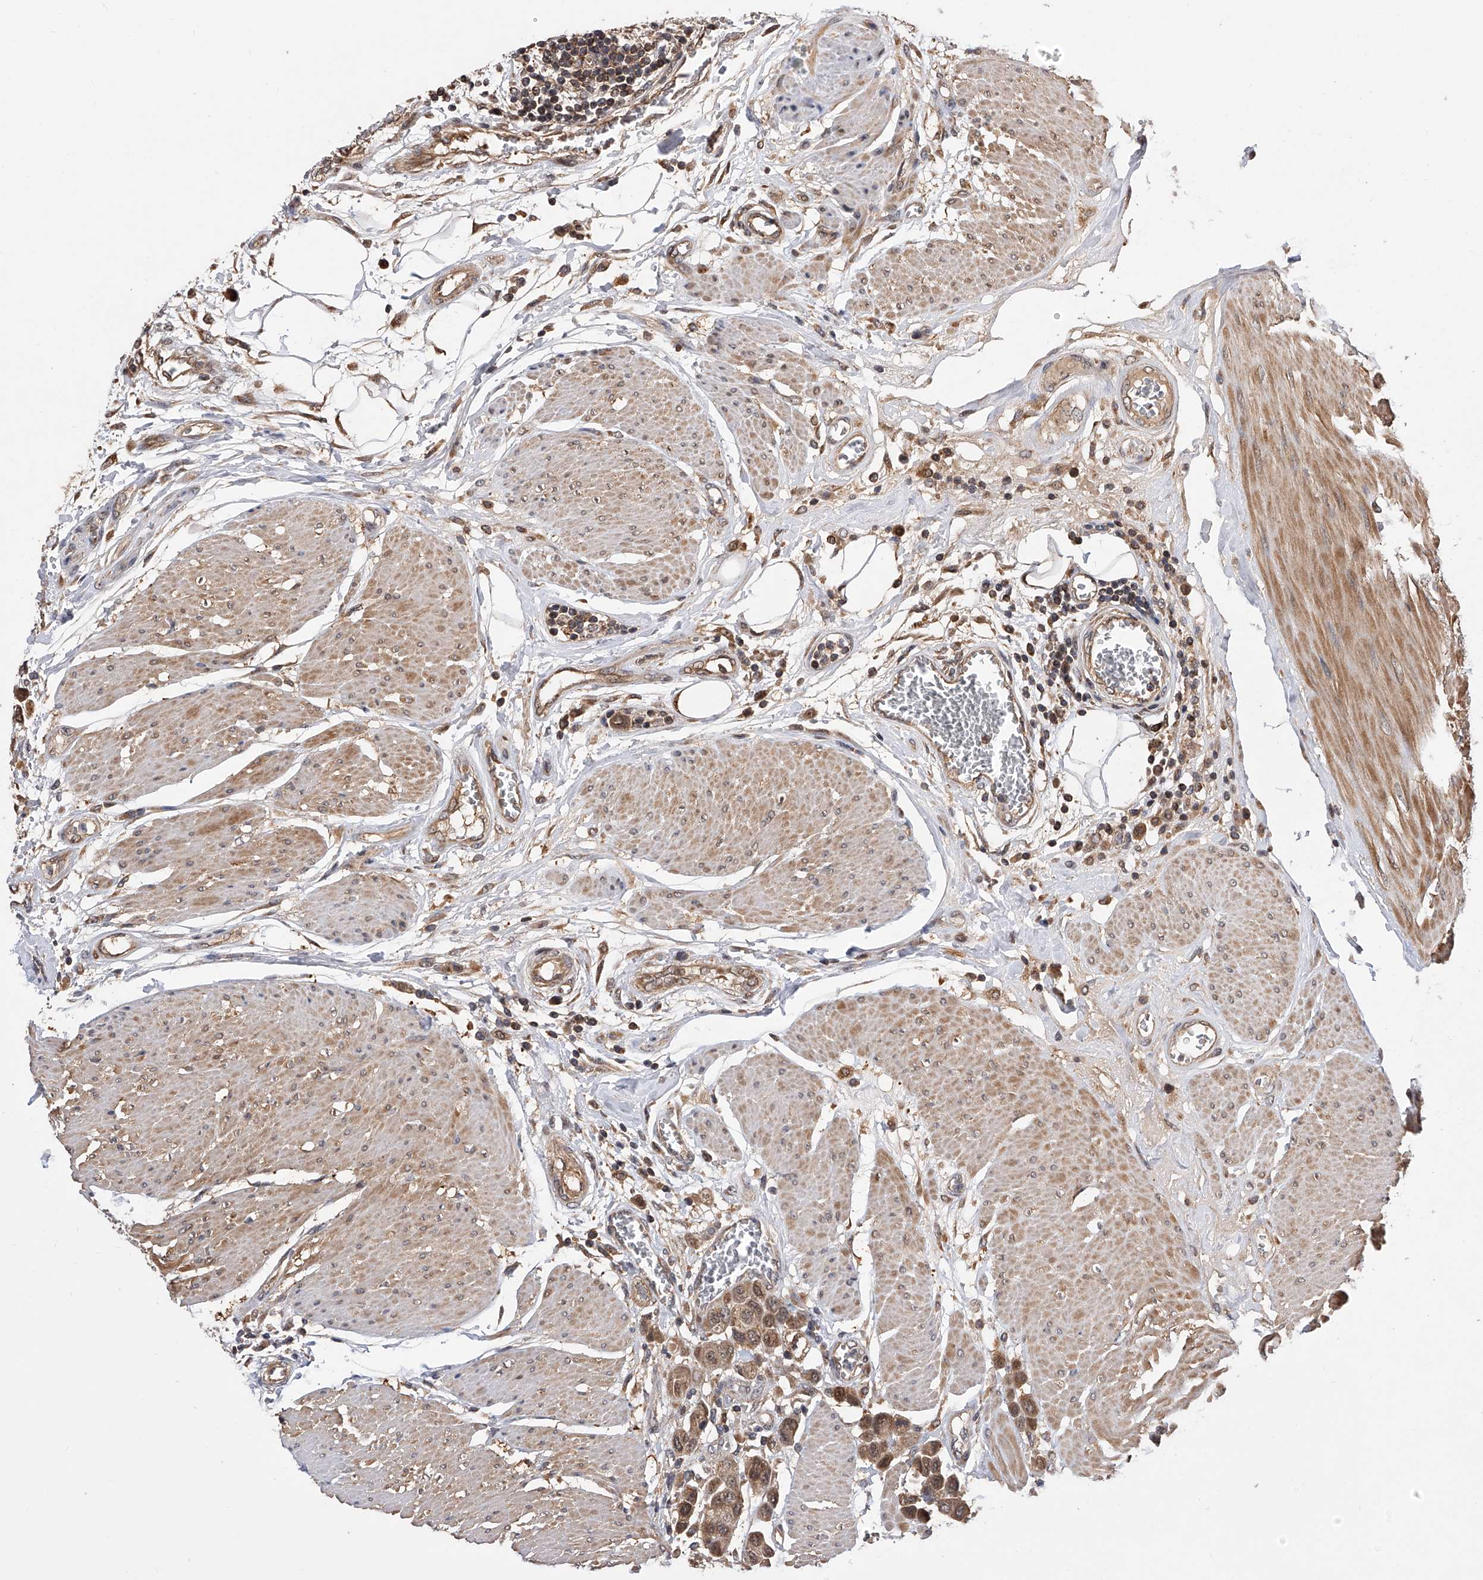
{"staining": {"intensity": "moderate", "quantity": ">75%", "location": "cytoplasmic/membranous,nuclear"}, "tissue": "urothelial cancer", "cell_type": "Tumor cells", "image_type": "cancer", "snomed": [{"axis": "morphology", "description": "Urothelial carcinoma, High grade"}, {"axis": "topography", "description": "Urinary bladder"}], "caption": "Immunohistochemical staining of human urothelial carcinoma (high-grade) reveals medium levels of moderate cytoplasmic/membranous and nuclear expression in approximately >75% of tumor cells. (DAB = brown stain, brightfield microscopy at high magnification).", "gene": "GMDS", "patient": {"sex": "male", "age": 50}}